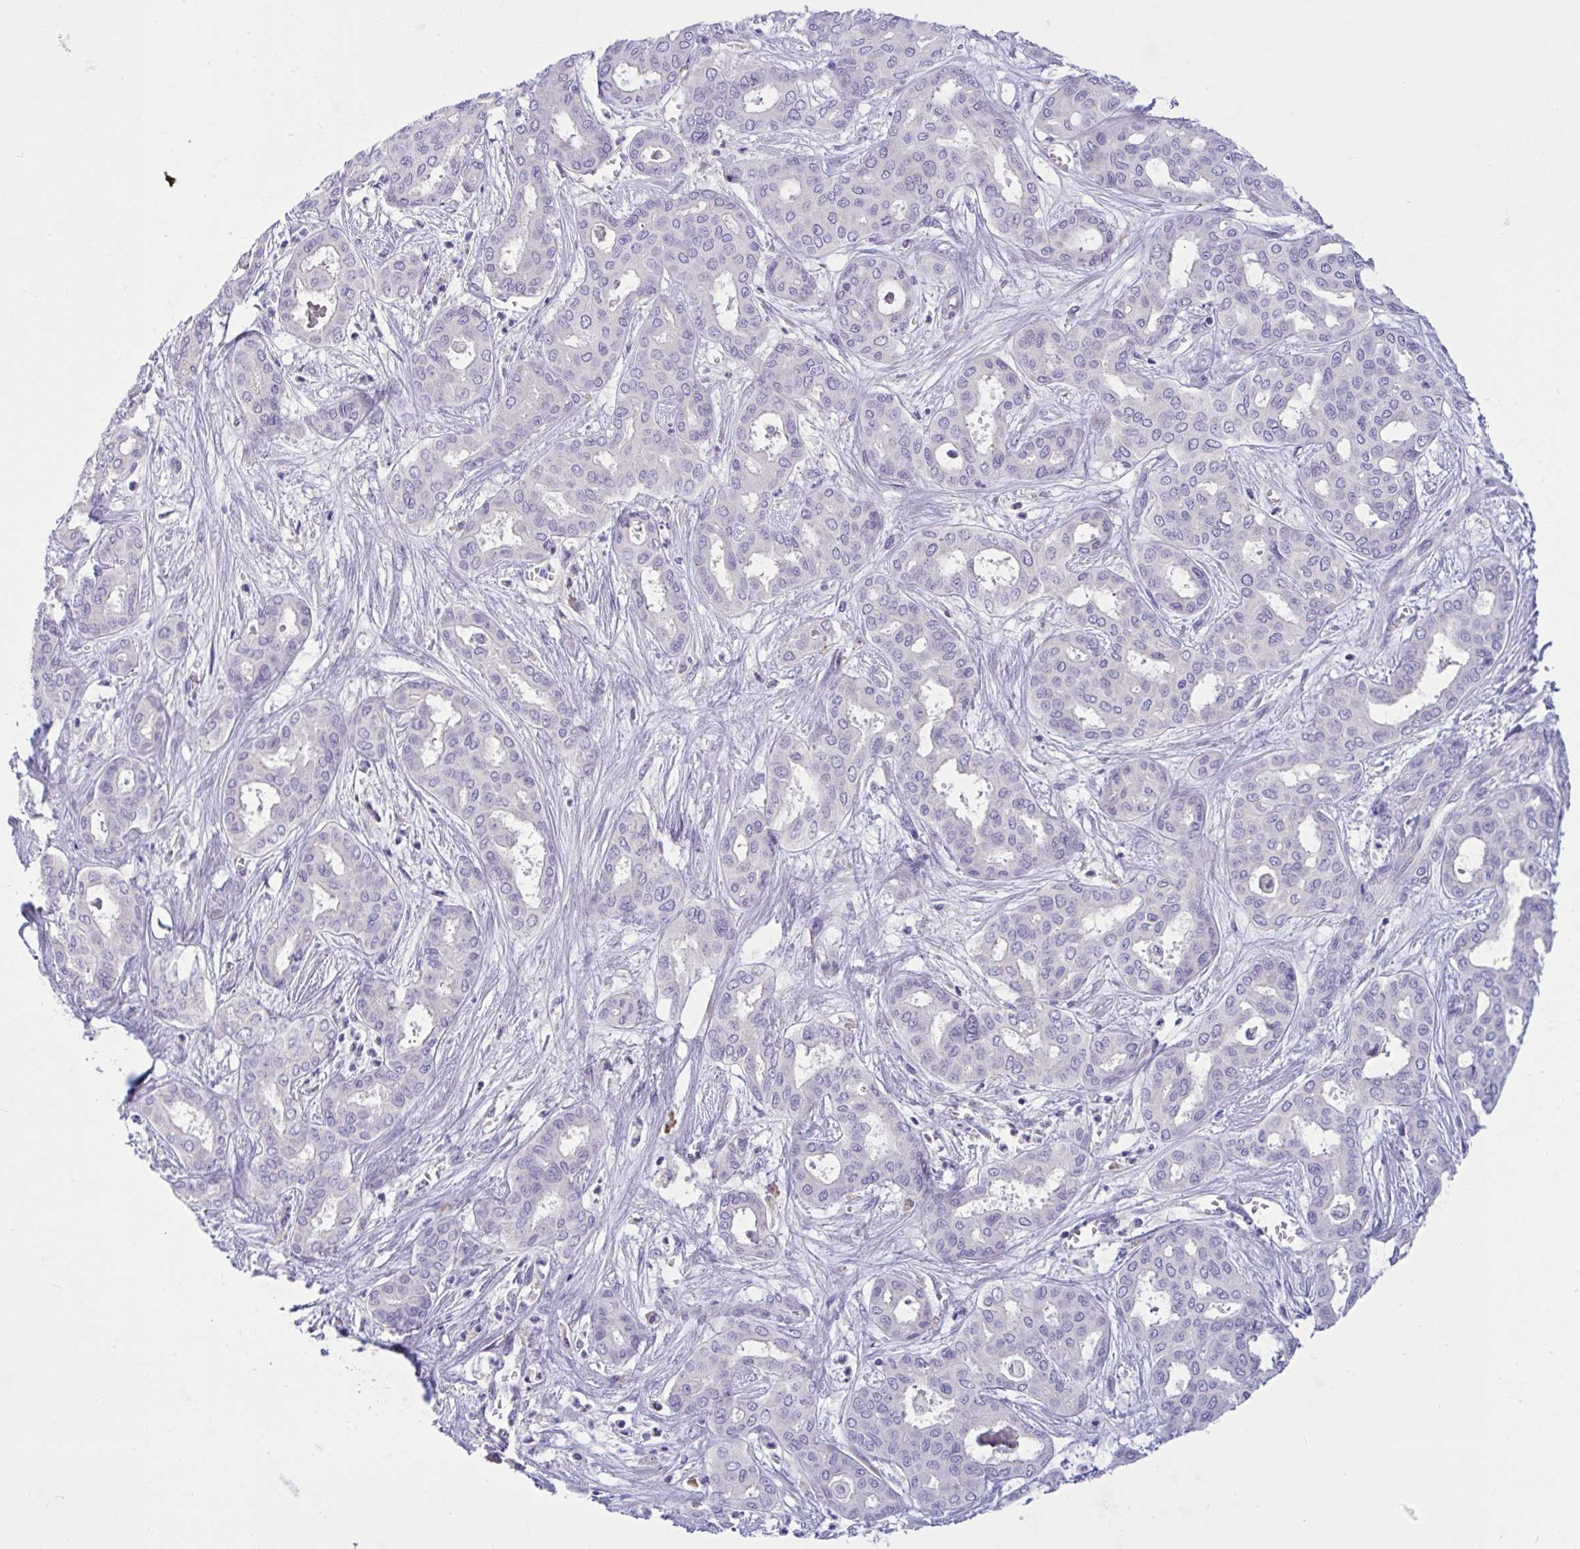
{"staining": {"intensity": "negative", "quantity": "none", "location": "none"}, "tissue": "liver cancer", "cell_type": "Tumor cells", "image_type": "cancer", "snomed": [{"axis": "morphology", "description": "Cholangiocarcinoma"}, {"axis": "topography", "description": "Liver"}], "caption": "The image reveals no staining of tumor cells in cholangiocarcinoma (liver).", "gene": "TMEM41A", "patient": {"sex": "female", "age": 64}}